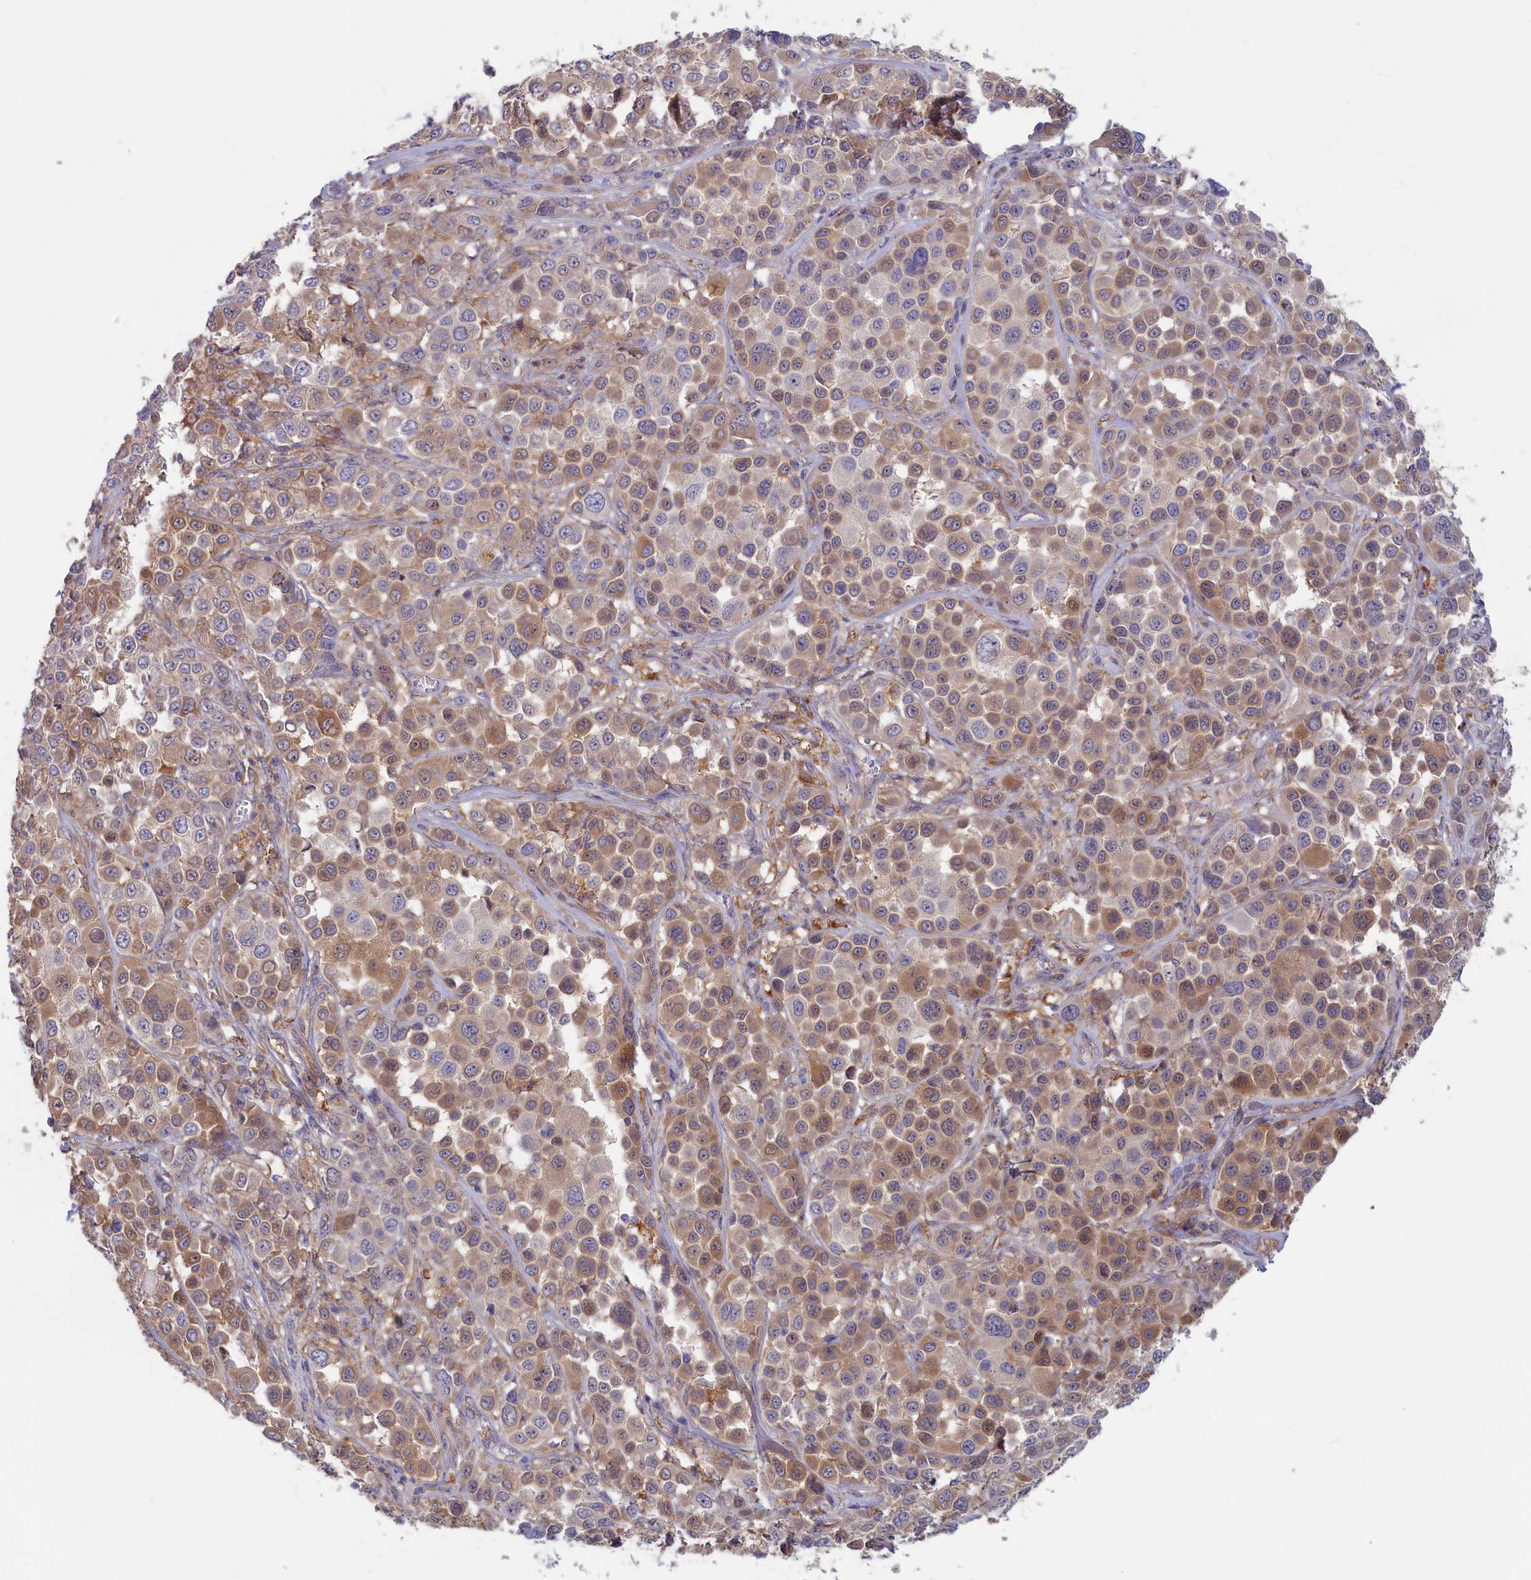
{"staining": {"intensity": "moderate", "quantity": "<25%", "location": "cytoplasmic/membranous"}, "tissue": "melanoma", "cell_type": "Tumor cells", "image_type": "cancer", "snomed": [{"axis": "morphology", "description": "Malignant melanoma, NOS"}, {"axis": "topography", "description": "Skin of trunk"}], "caption": "Immunohistochemical staining of malignant melanoma displays low levels of moderate cytoplasmic/membranous protein expression in approximately <25% of tumor cells.", "gene": "SYNDIG1L", "patient": {"sex": "male", "age": 71}}